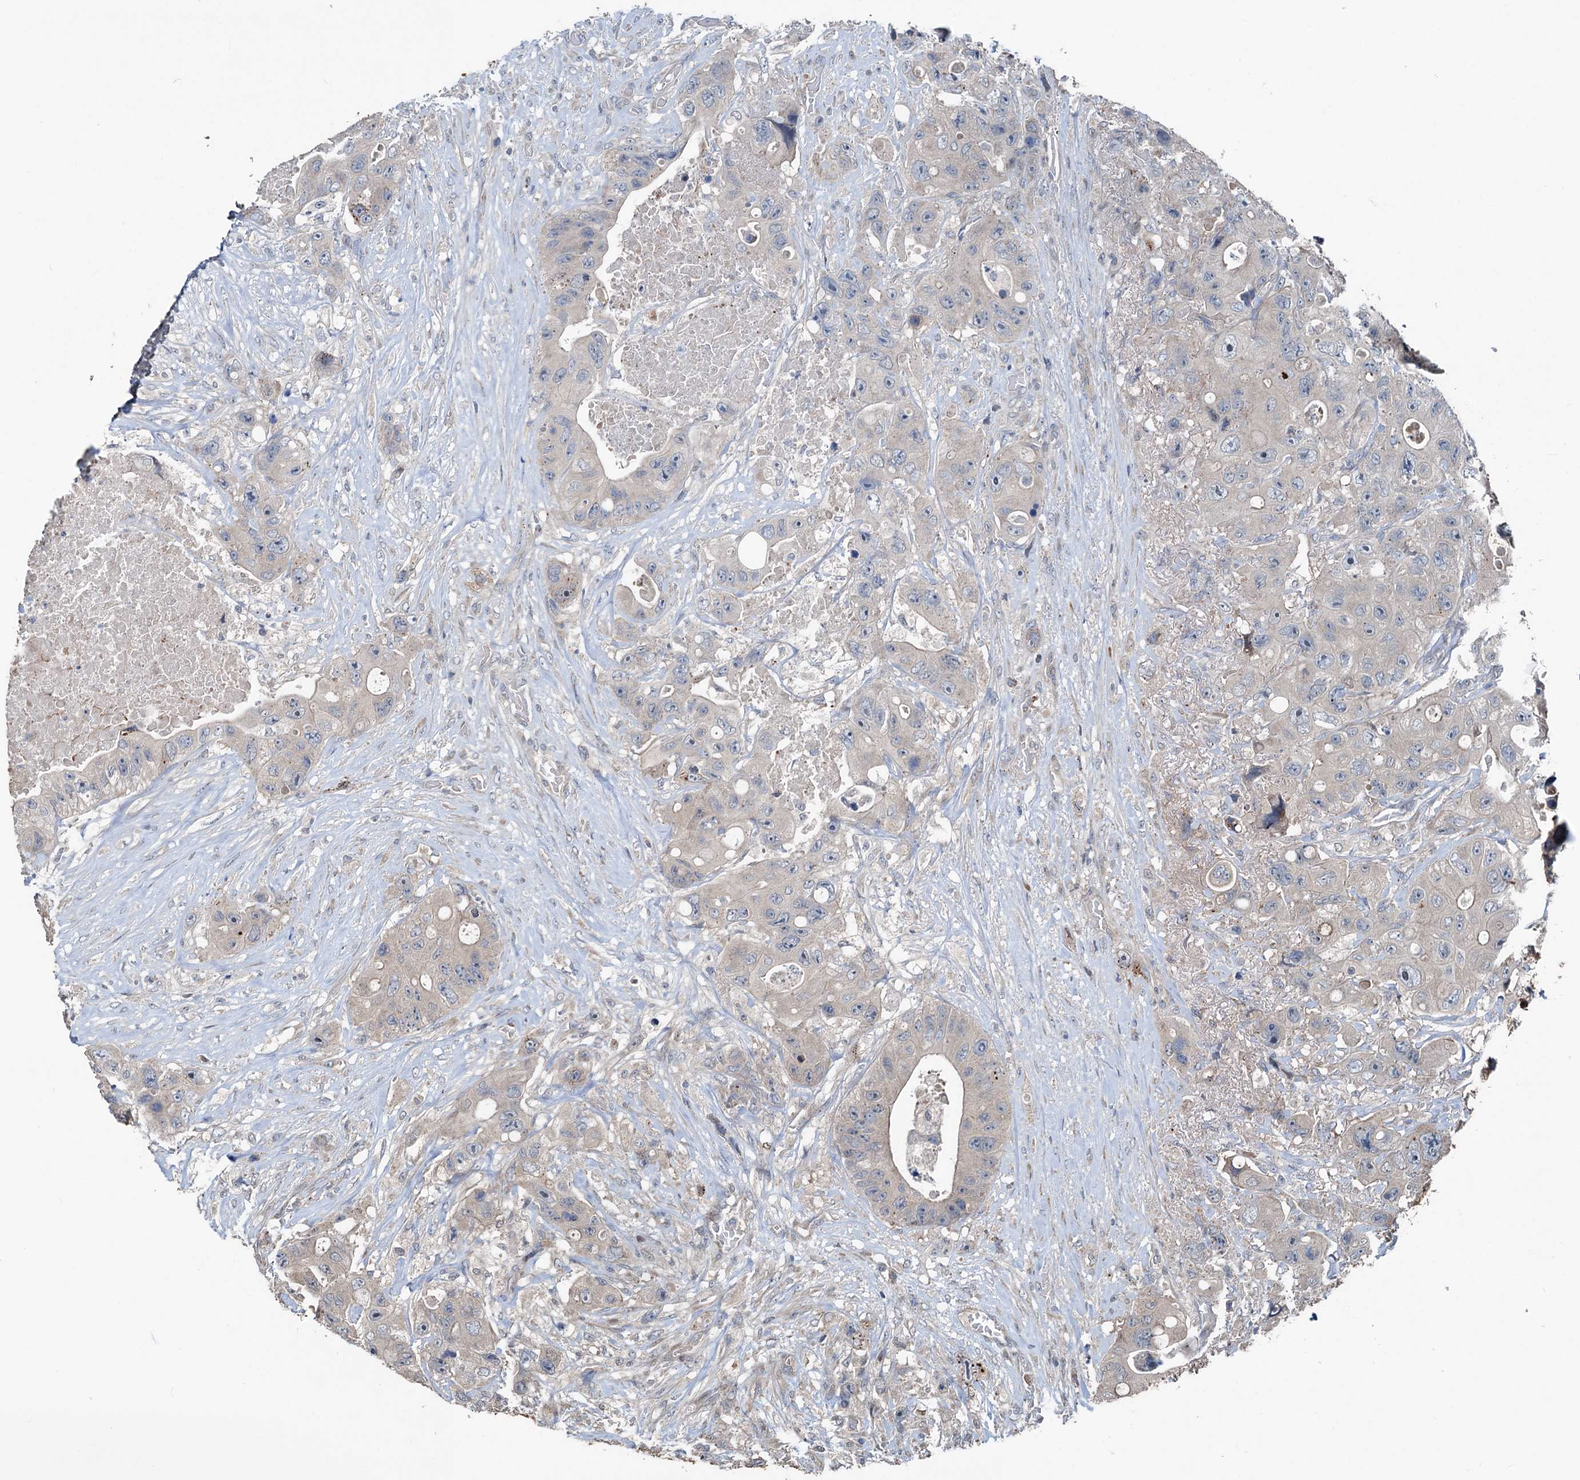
{"staining": {"intensity": "weak", "quantity": "25%-75%", "location": "cytoplasmic/membranous"}, "tissue": "colorectal cancer", "cell_type": "Tumor cells", "image_type": "cancer", "snomed": [{"axis": "morphology", "description": "Adenocarcinoma, NOS"}, {"axis": "topography", "description": "Colon"}], "caption": "Weak cytoplasmic/membranous expression for a protein is seen in about 25%-75% of tumor cells of colorectal cancer (adenocarcinoma) using immunohistochemistry (IHC).", "gene": "TEDC1", "patient": {"sex": "female", "age": 46}}